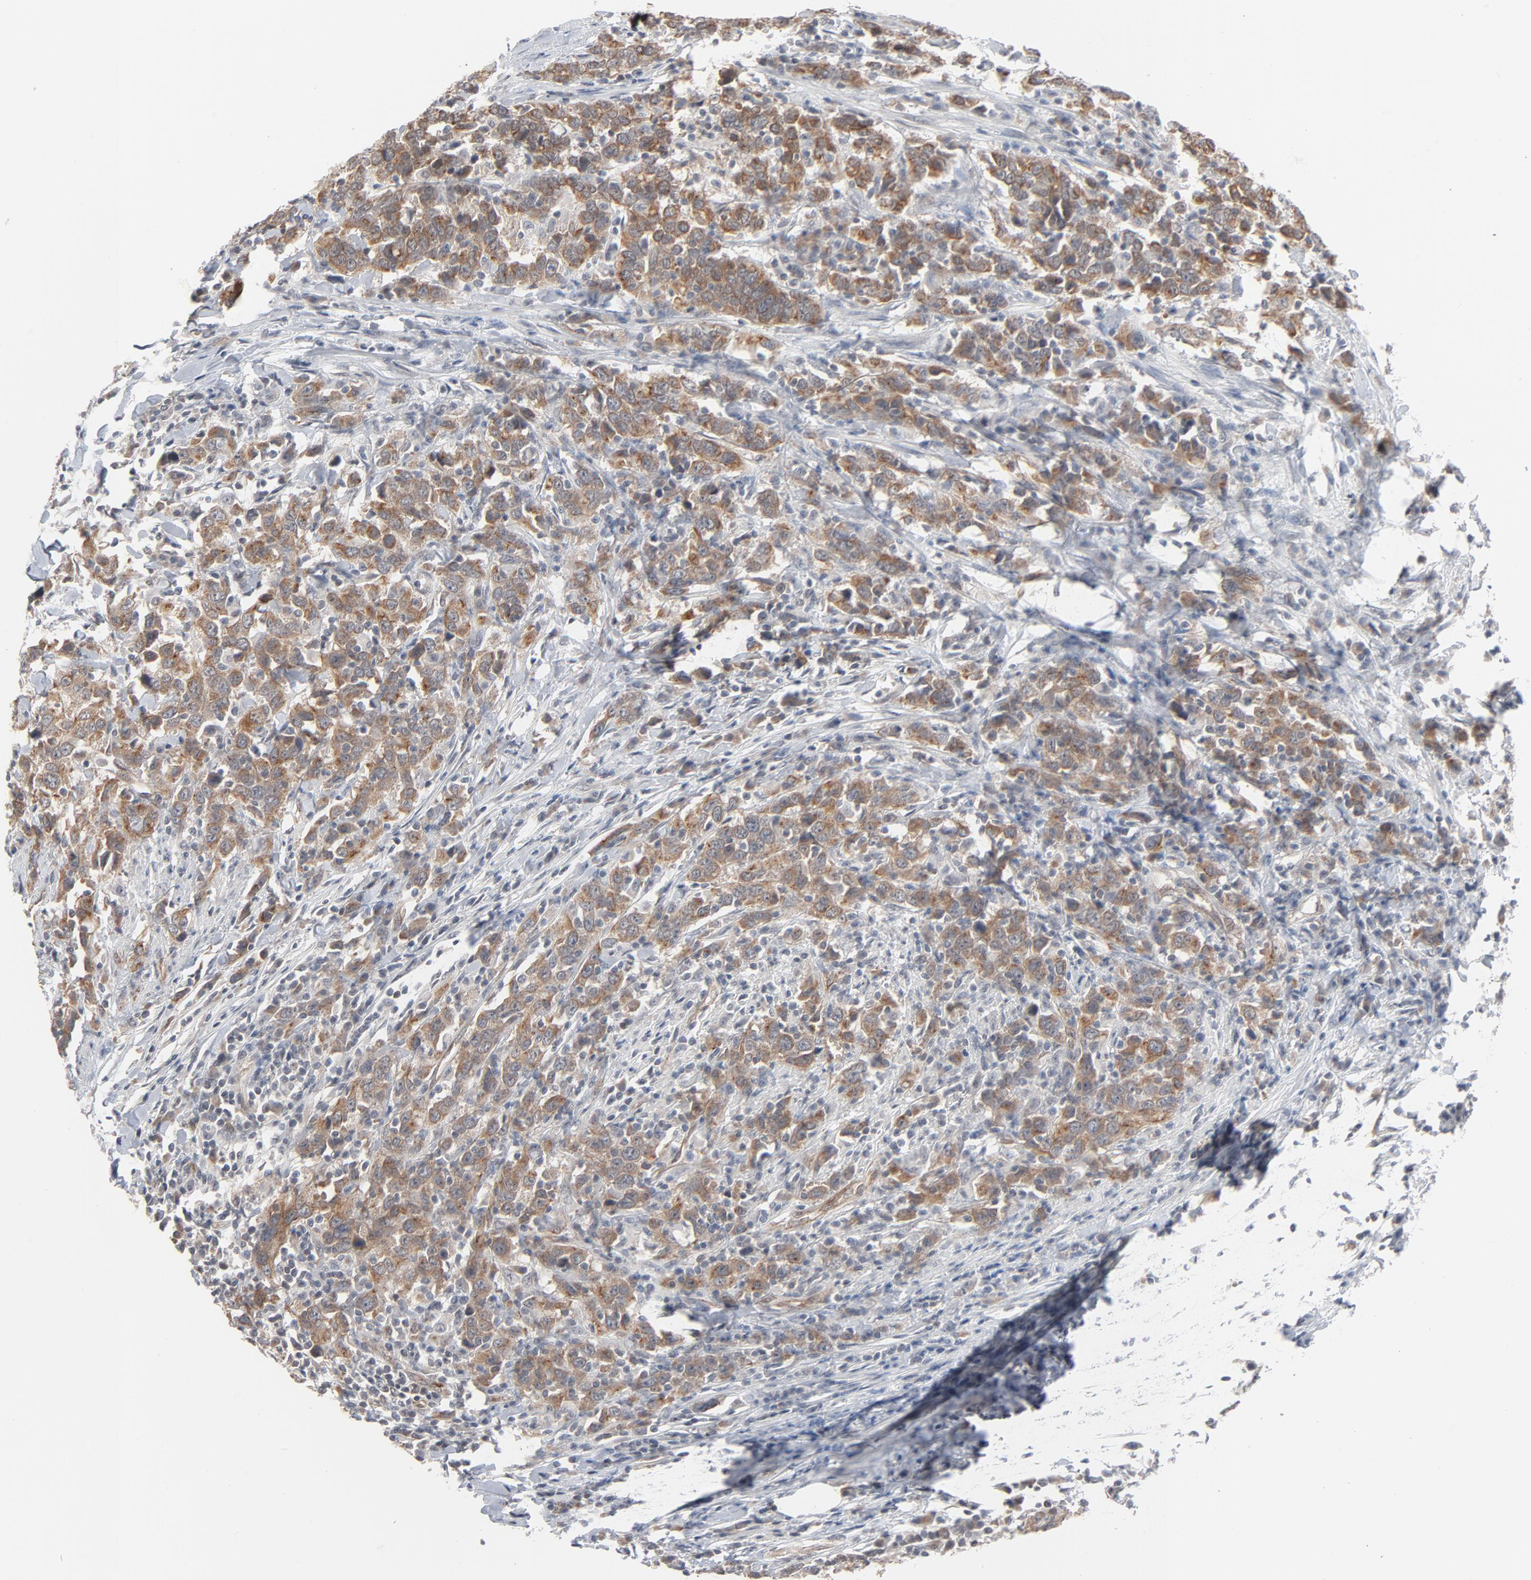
{"staining": {"intensity": "moderate", "quantity": ">75%", "location": "cytoplasmic/membranous"}, "tissue": "urothelial cancer", "cell_type": "Tumor cells", "image_type": "cancer", "snomed": [{"axis": "morphology", "description": "Urothelial carcinoma, High grade"}, {"axis": "topography", "description": "Urinary bladder"}], "caption": "Urothelial cancer stained with a brown dye exhibits moderate cytoplasmic/membranous positive expression in about >75% of tumor cells.", "gene": "ITPR3", "patient": {"sex": "male", "age": 61}}